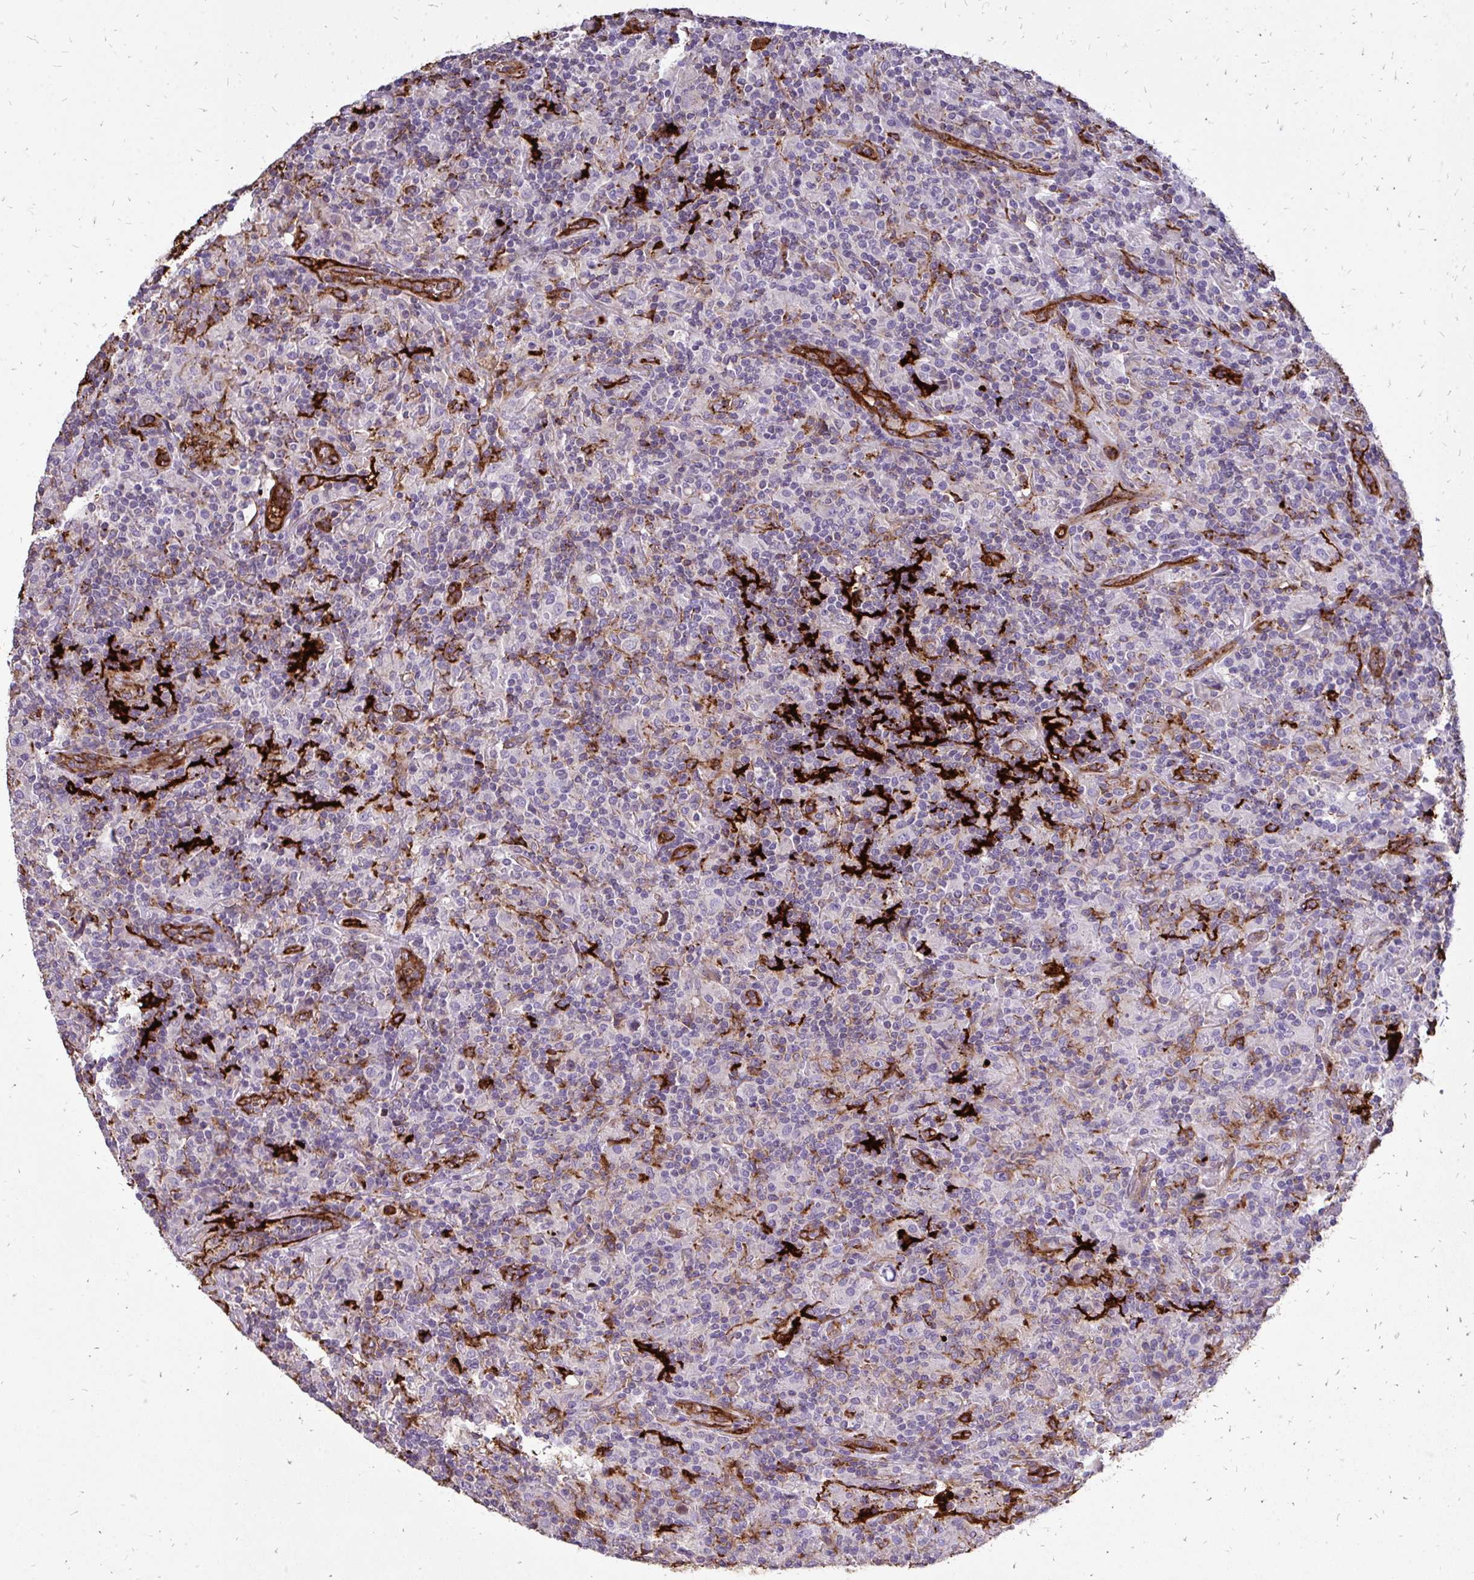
{"staining": {"intensity": "moderate", "quantity": "<25%", "location": "cytoplasmic/membranous"}, "tissue": "lymphoma", "cell_type": "Tumor cells", "image_type": "cancer", "snomed": [{"axis": "morphology", "description": "Hodgkin's disease, NOS"}, {"axis": "topography", "description": "Lymph node"}], "caption": "A micrograph of Hodgkin's disease stained for a protein shows moderate cytoplasmic/membranous brown staining in tumor cells. (Brightfield microscopy of DAB IHC at high magnification).", "gene": "MARCKSL1", "patient": {"sex": "male", "age": 70}}